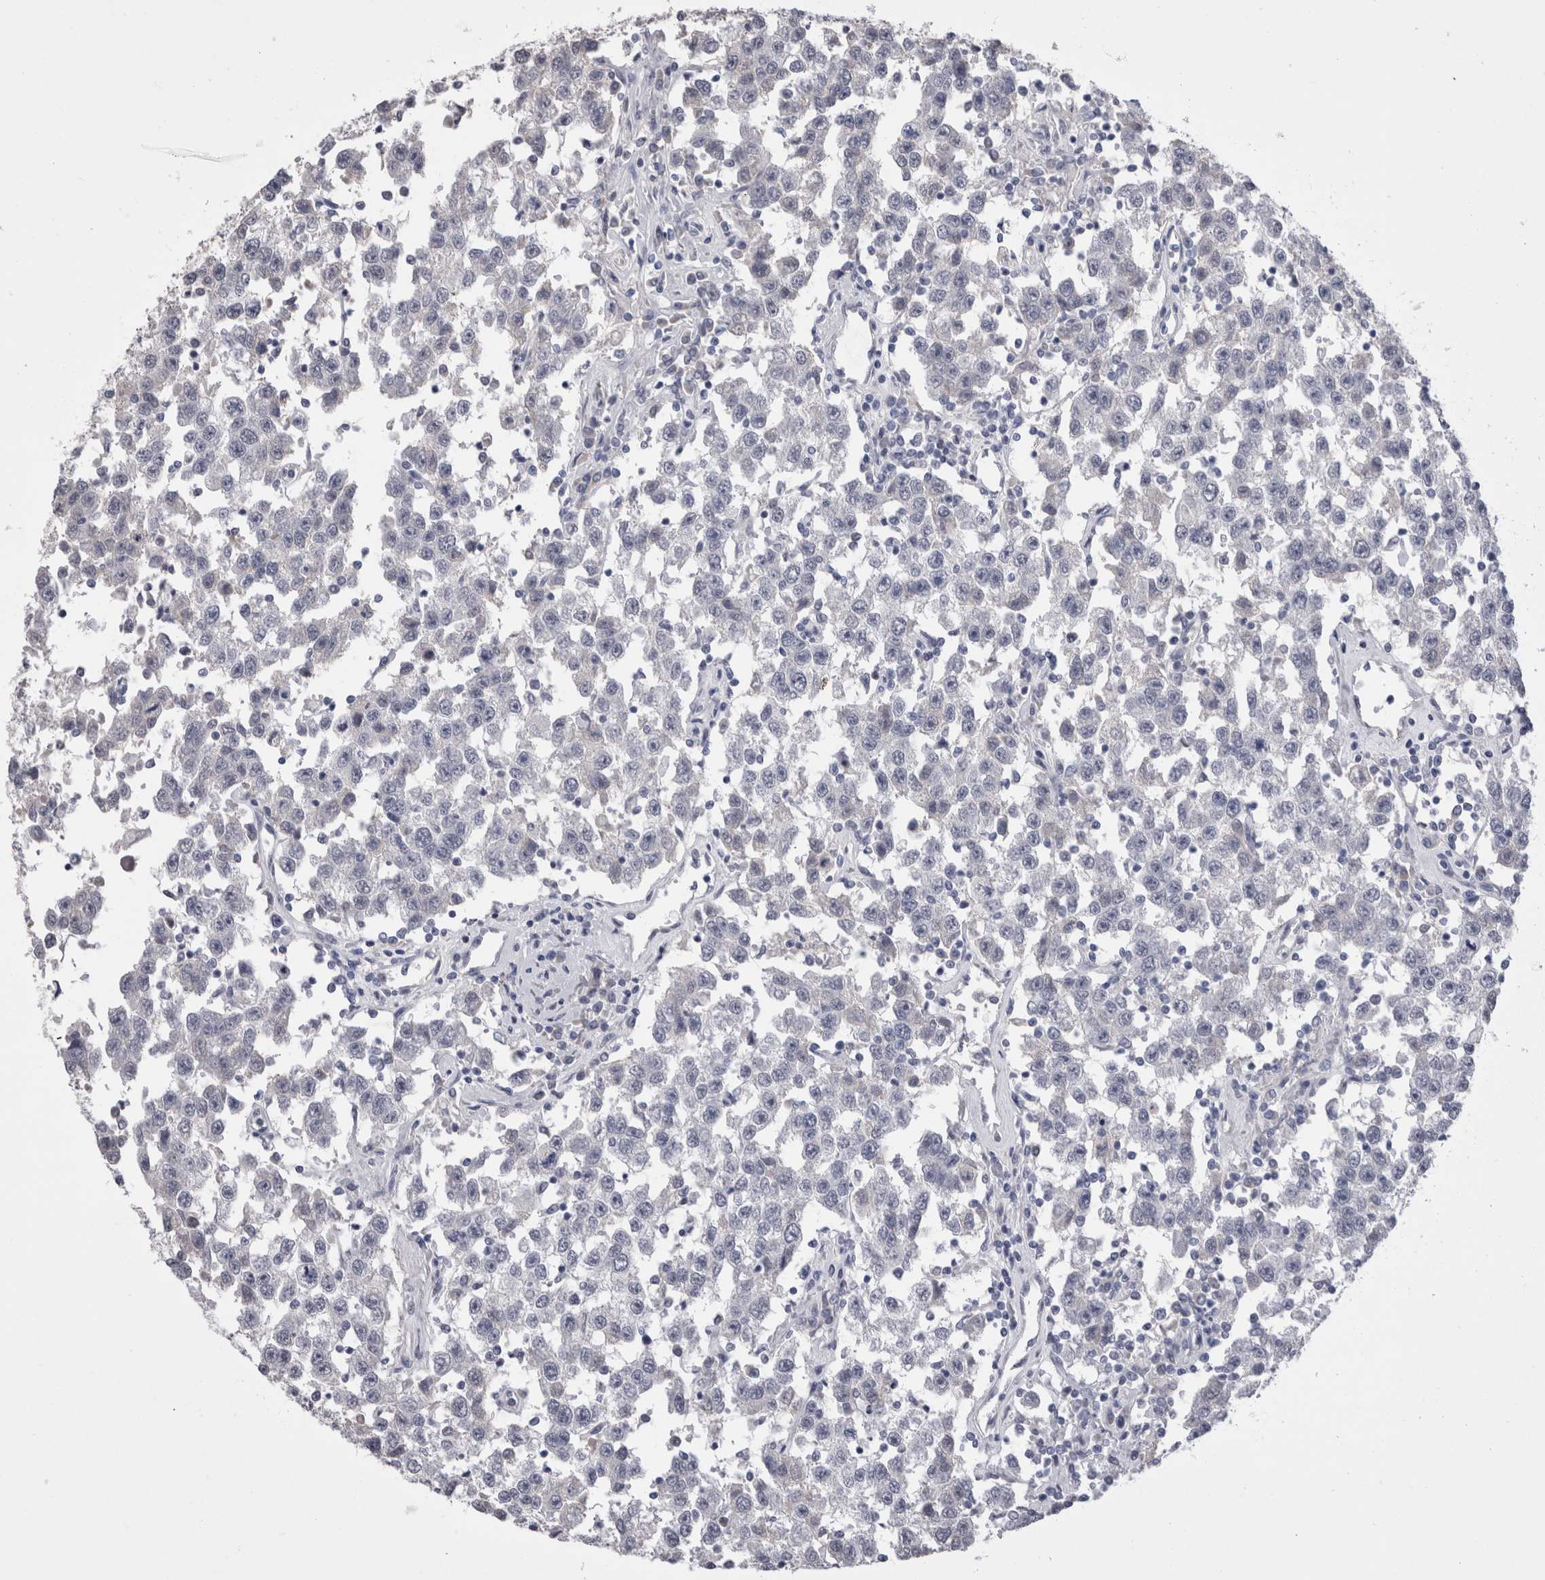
{"staining": {"intensity": "negative", "quantity": "none", "location": "none"}, "tissue": "testis cancer", "cell_type": "Tumor cells", "image_type": "cancer", "snomed": [{"axis": "morphology", "description": "Seminoma, NOS"}, {"axis": "topography", "description": "Testis"}], "caption": "Immunohistochemical staining of human seminoma (testis) displays no significant positivity in tumor cells. Brightfield microscopy of IHC stained with DAB (brown) and hematoxylin (blue), captured at high magnification.", "gene": "CDHR5", "patient": {"sex": "male", "age": 41}}